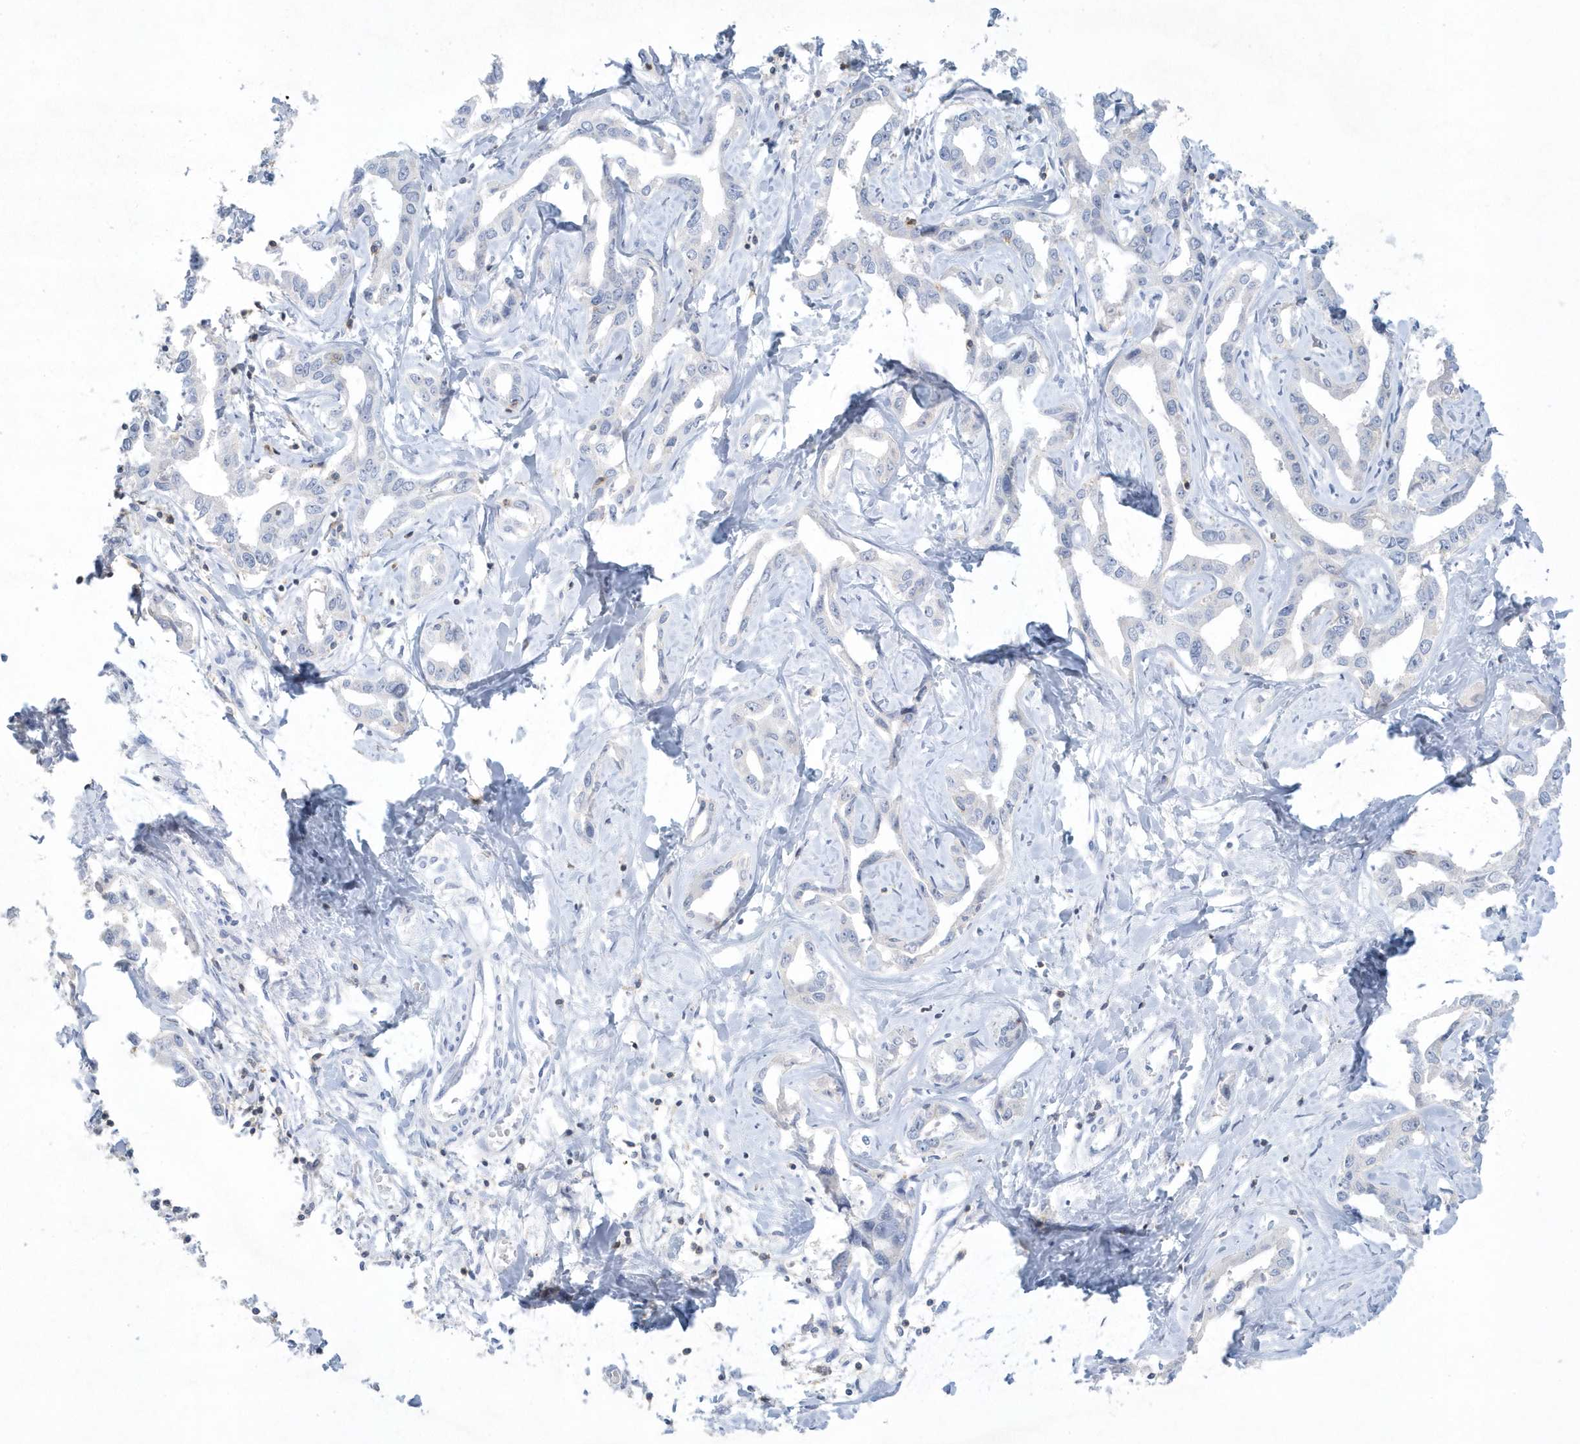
{"staining": {"intensity": "negative", "quantity": "none", "location": "none"}, "tissue": "liver cancer", "cell_type": "Tumor cells", "image_type": "cancer", "snomed": [{"axis": "morphology", "description": "Cholangiocarcinoma"}, {"axis": "topography", "description": "Liver"}], "caption": "An image of liver cancer (cholangiocarcinoma) stained for a protein reveals no brown staining in tumor cells. Brightfield microscopy of IHC stained with DAB (brown) and hematoxylin (blue), captured at high magnification.", "gene": "PSD4", "patient": {"sex": "male", "age": 59}}